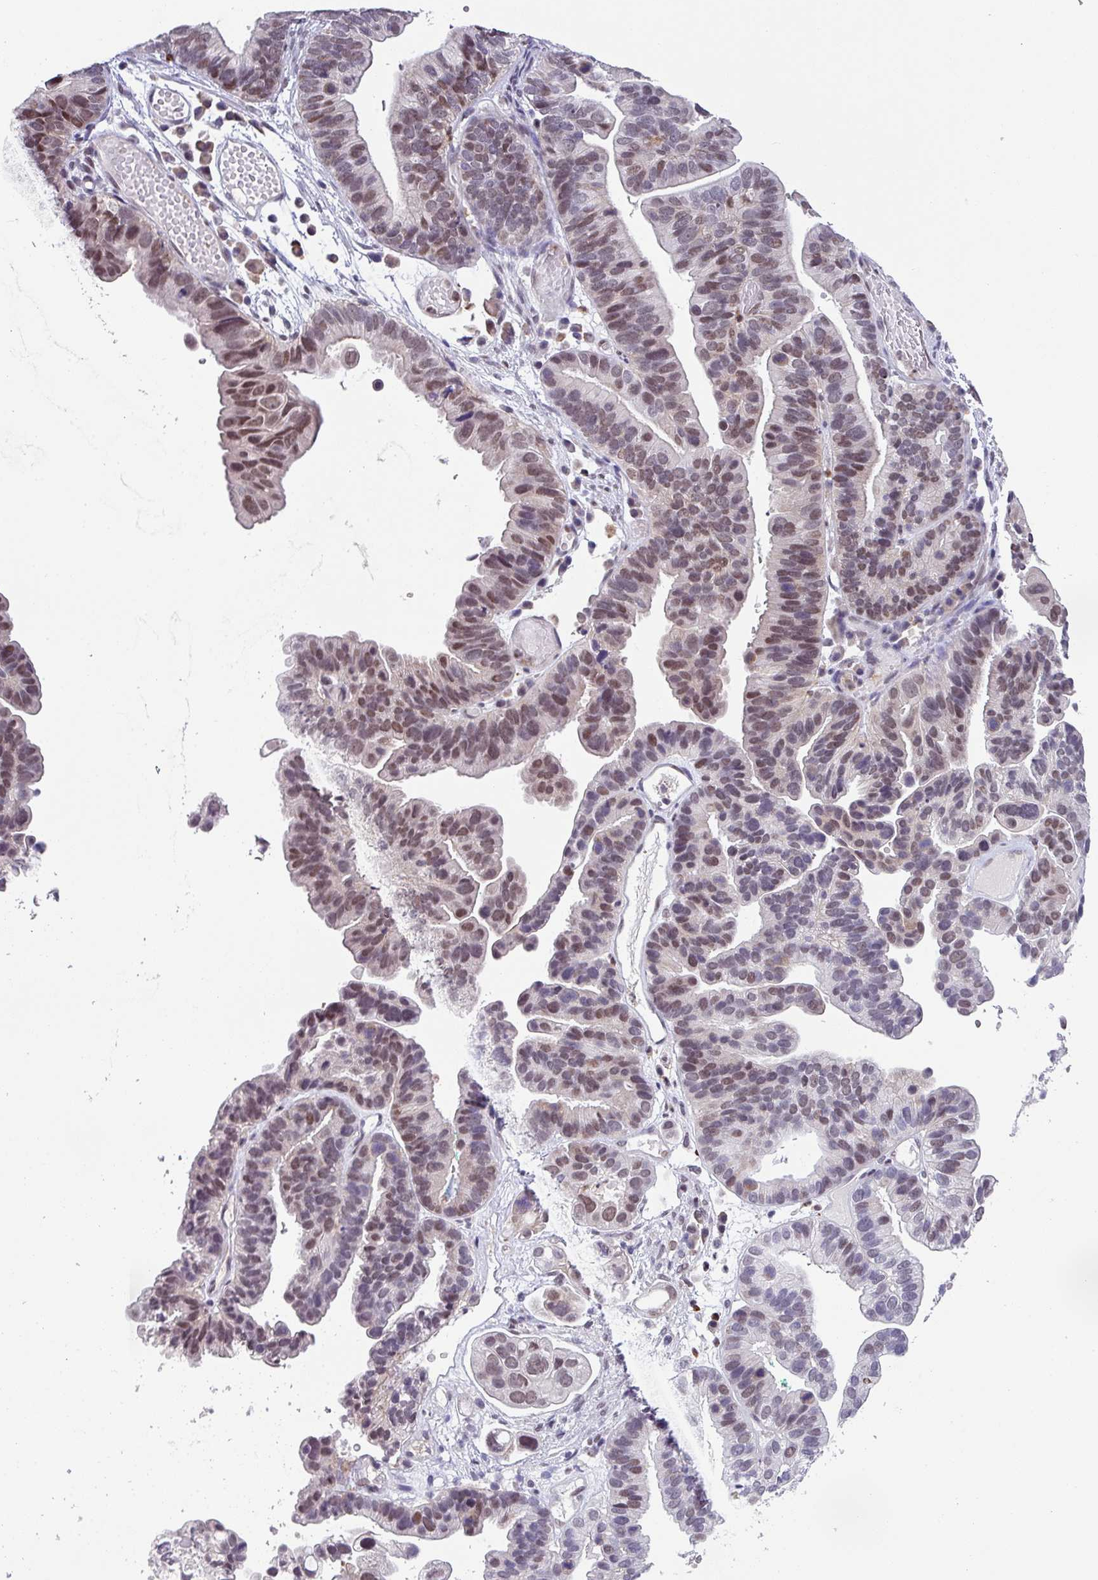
{"staining": {"intensity": "moderate", "quantity": "25%-75%", "location": "nuclear"}, "tissue": "ovarian cancer", "cell_type": "Tumor cells", "image_type": "cancer", "snomed": [{"axis": "morphology", "description": "Cystadenocarcinoma, serous, NOS"}, {"axis": "topography", "description": "Ovary"}], "caption": "Immunohistochemistry photomicrograph of human ovarian serous cystadenocarcinoma stained for a protein (brown), which displays medium levels of moderate nuclear expression in about 25%-75% of tumor cells.", "gene": "ZFP3", "patient": {"sex": "female", "age": 56}}